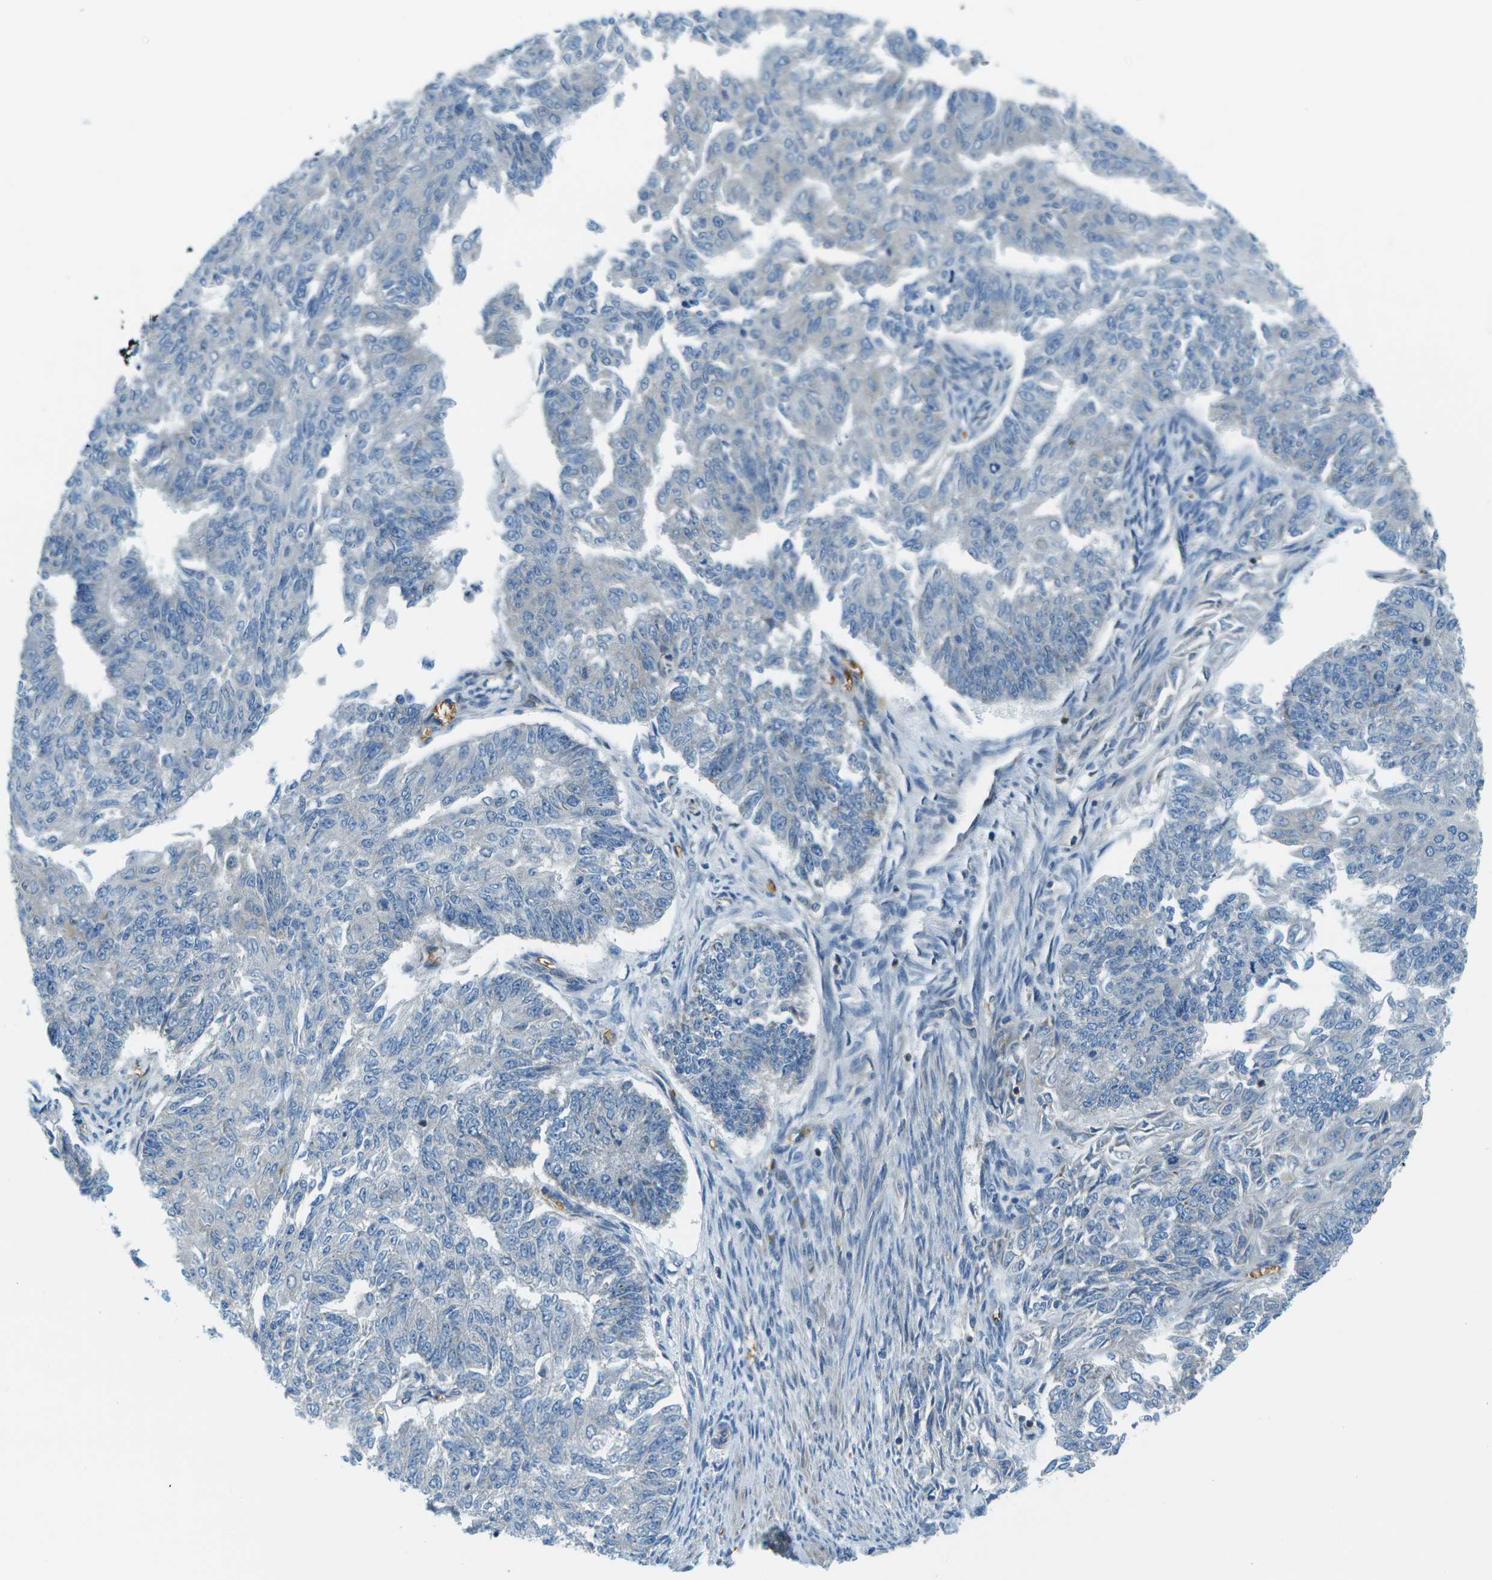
{"staining": {"intensity": "negative", "quantity": "none", "location": "none"}, "tissue": "endometrial cancer", "cell_type": "Tumor cells", "image_type": "cancer", "snomed": [{"axis": "morphology", "description": "Adenocarcinoma, NOS"}, {"axis": "topography", "description": "Endometrium"}], "caption": "A micrograph of adenocarcinoma (endometrial) stained for a protein demonstrates no brown staining in tumor cells.", "gene": "CTIF", "patient": {"sex": "female", "age": 32}}